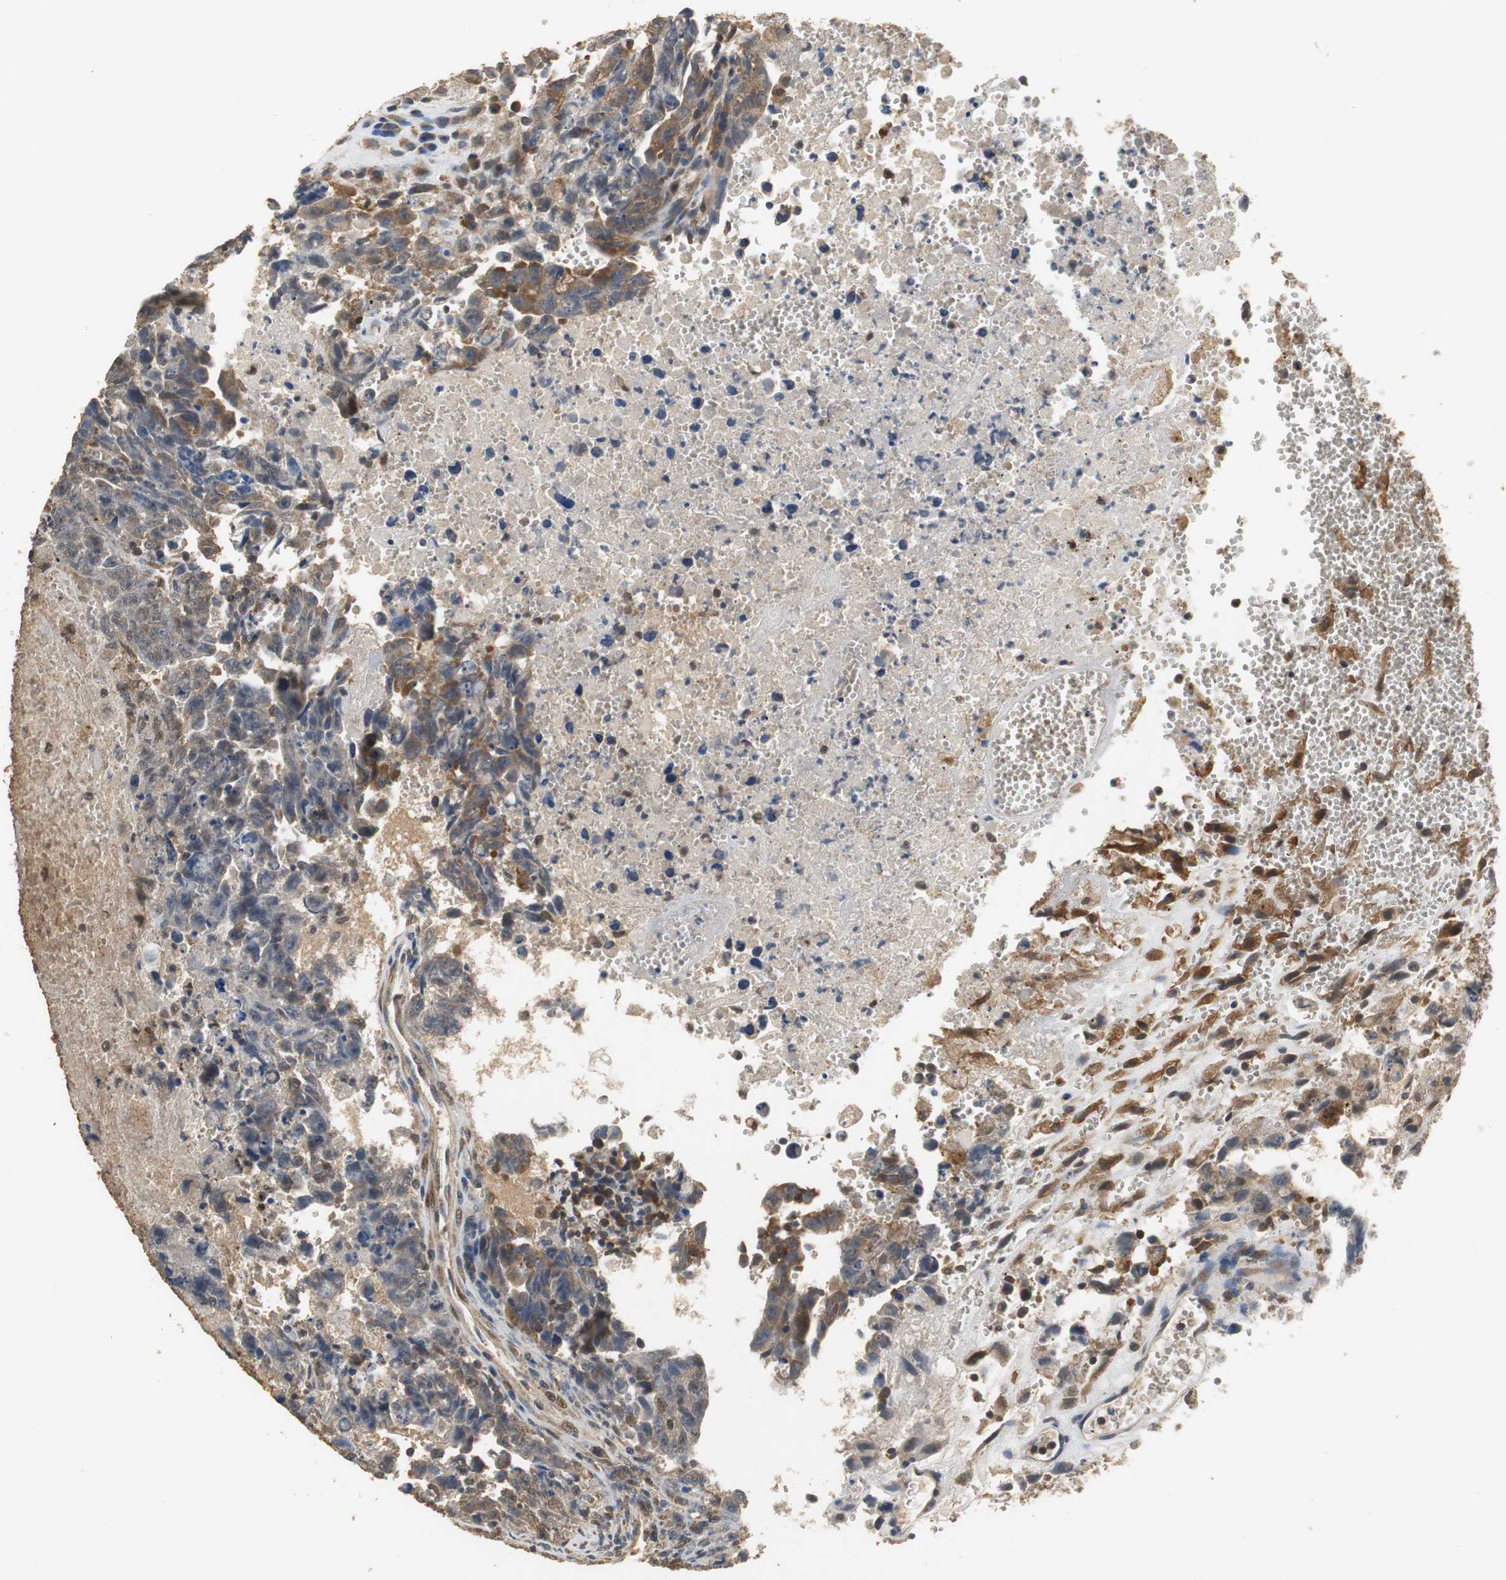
{"staining": {"intensity": "moderate", "quantity": ">75%", "location": "cytoplasmic/membranous,nuclear"}, "tissue": "testis cancer", "cell_type": "Tumor cells", "image_type": "cancer", "snomed": [{"axis": "morphology", "description": "Carcinoma, Embryonal, NOS"}, {"axis": "topography", "description": "Testis"}], "caption": "High-magnification brightfield microscopy of testis cancer stained with DAB (brown) and counterstained with hematoxylin (blue). tumor cells exhibit moderate cytoplasmic/membranous and nuclear positivity is appreciated in approximately>75% of cells.", "gene": "UBQLN2", "patient": {"sex": "male", "age": 28}}